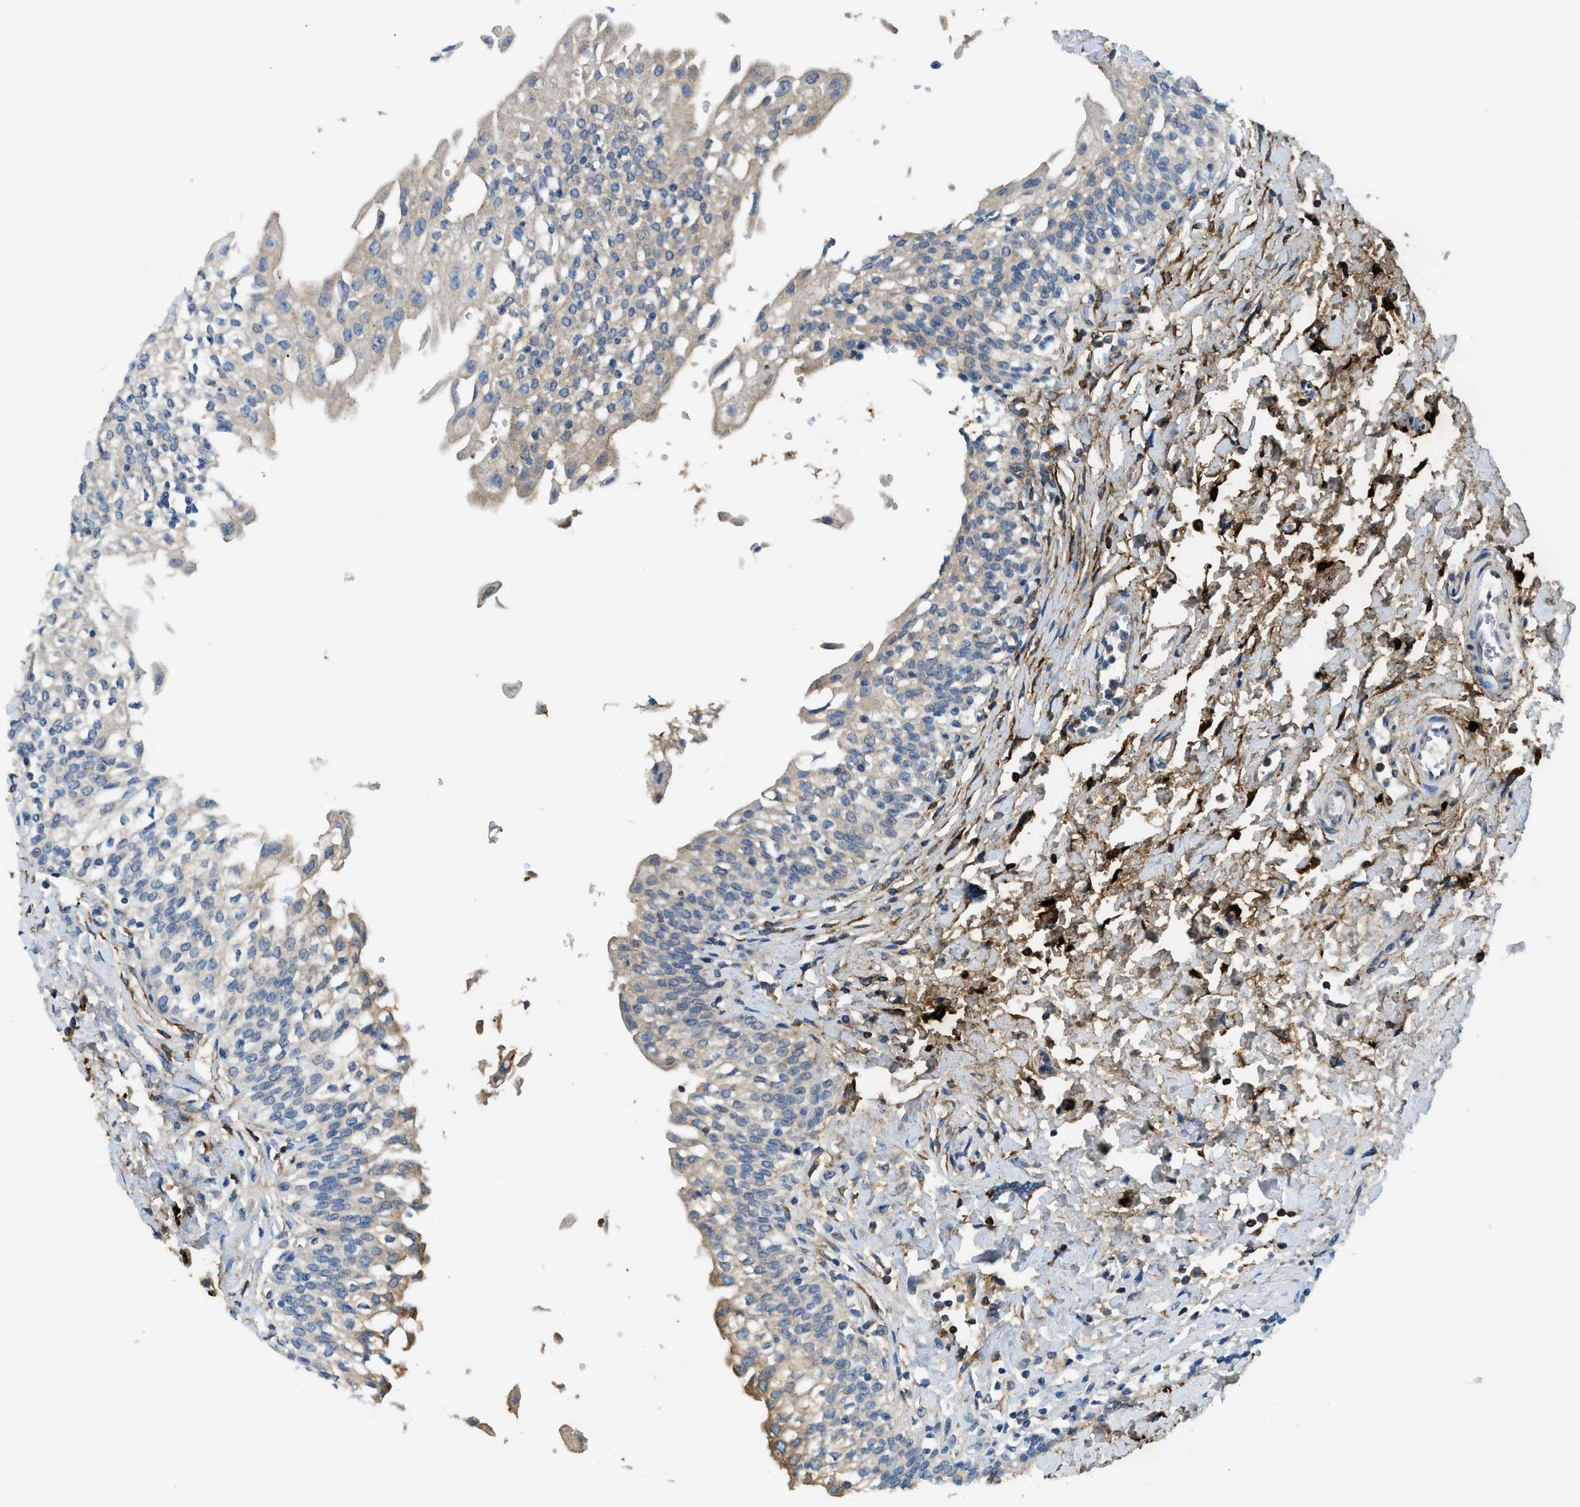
{"staining": {"intensity": "weak", "quantity": "<25%", "location": "cytoplasmic/membranous"}, "tissue": "urinary bladder", "cell_type": "Urothelial cells", "image_type": "normal", "snomed": [{"axis": "morphology", "description": "Normal tissue, NOS"}, {"axis": "topography", "description": "Urinary bladder"}], "caption": "Immunohistochemical staining of normal urinary bladder shows no significant expression in urothelial cells.", "gene": "TPSAB1", "patient": {"sex": "male", "age": 55}}